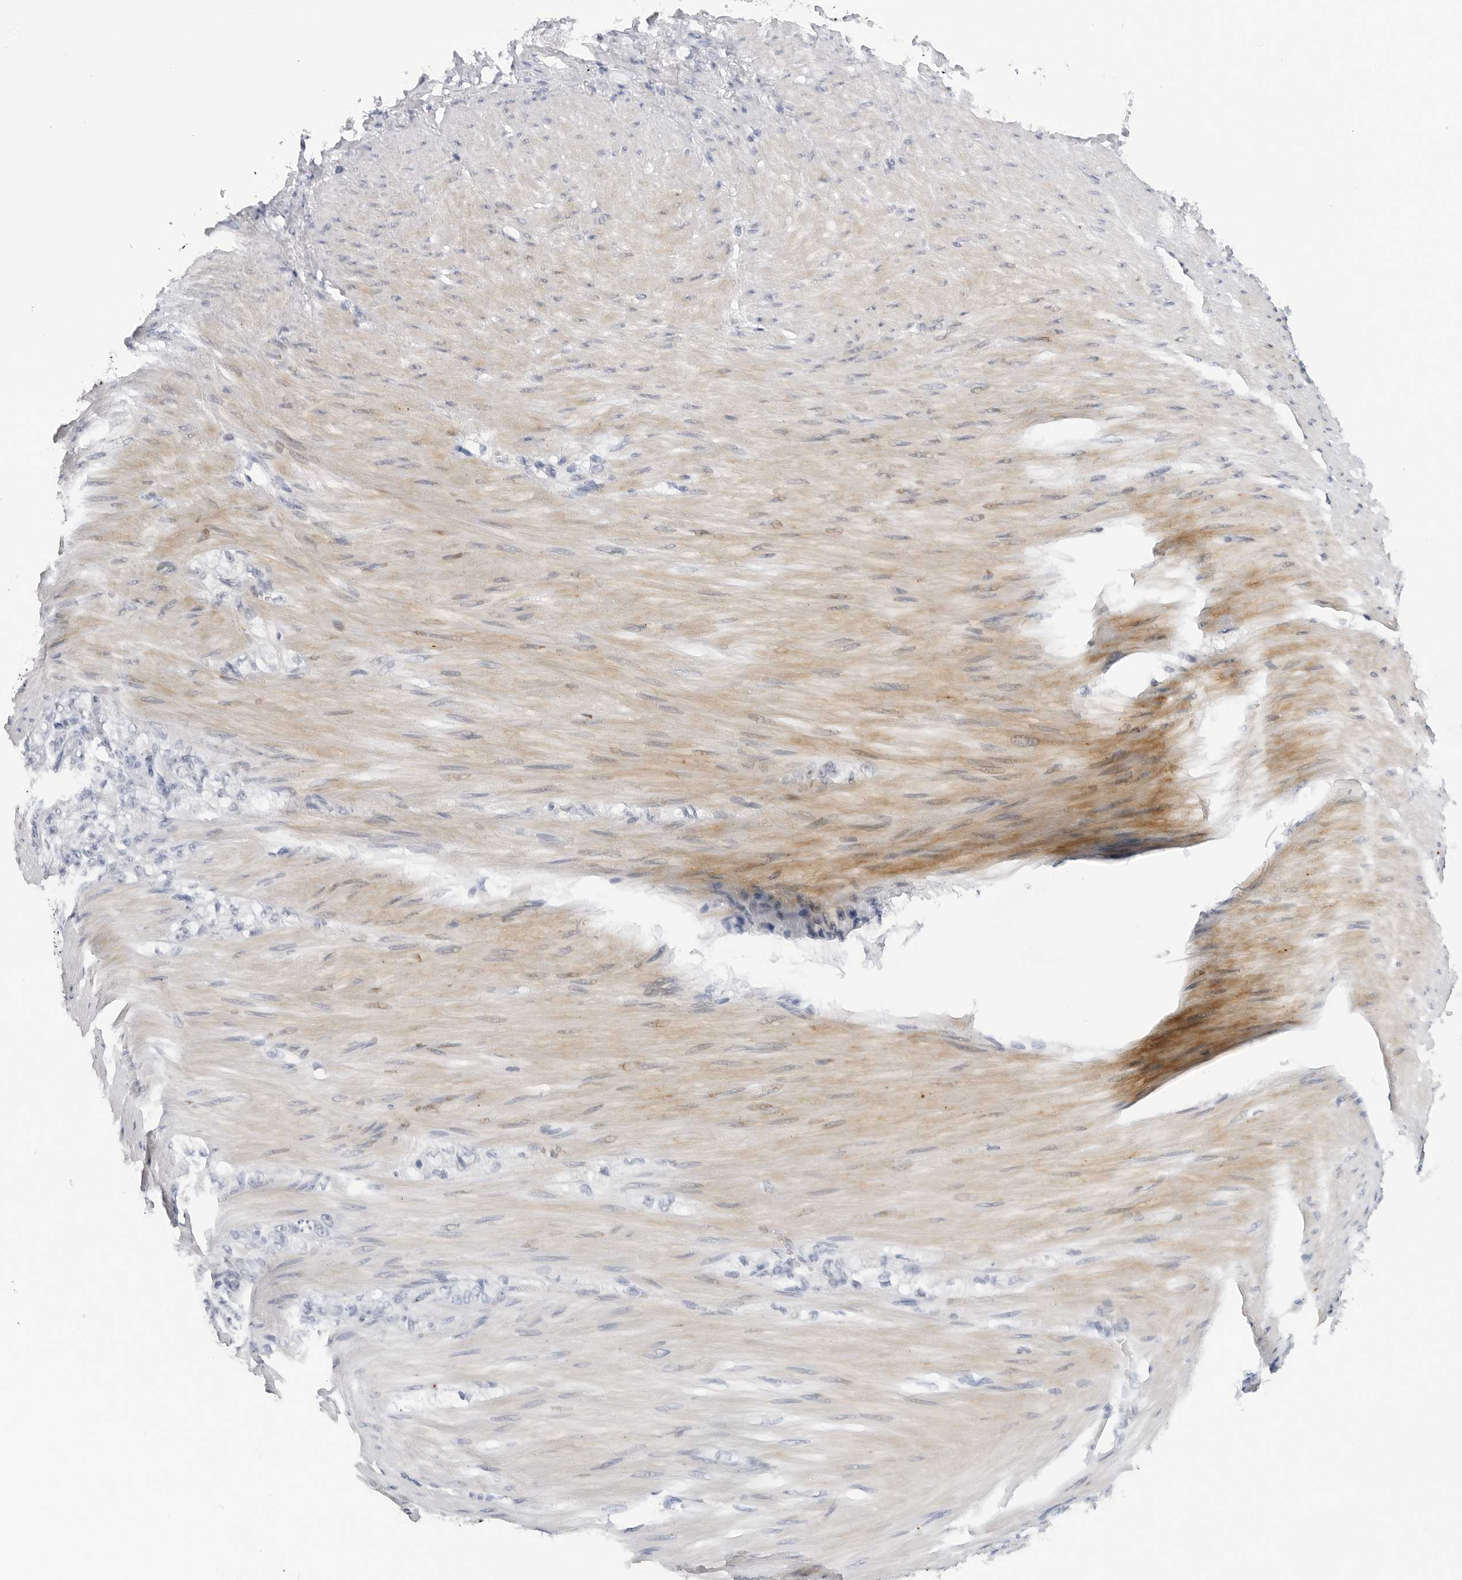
{"staining": {"intensity": "negative", "quantity": "none", "location": "none"}, "tissue": "stomach cancer", "cell_type": "Tumor cells", "image_type": "cancer", "snomed": [{"axis": "morphology", "description": "Normal tissue, NOS"}, {"axis": "morphology", "description": "Adenocarcinoma, NOS"}, {"axis": "topography", "description": "Stomach"}], "caption": "This is an immunohistochemistry (IHC) photomicrograph of stomach cancer. There is no expression in tumor cells.", "gene": "MAP2K5", "patient": {"sex": "male", "age": 82}}